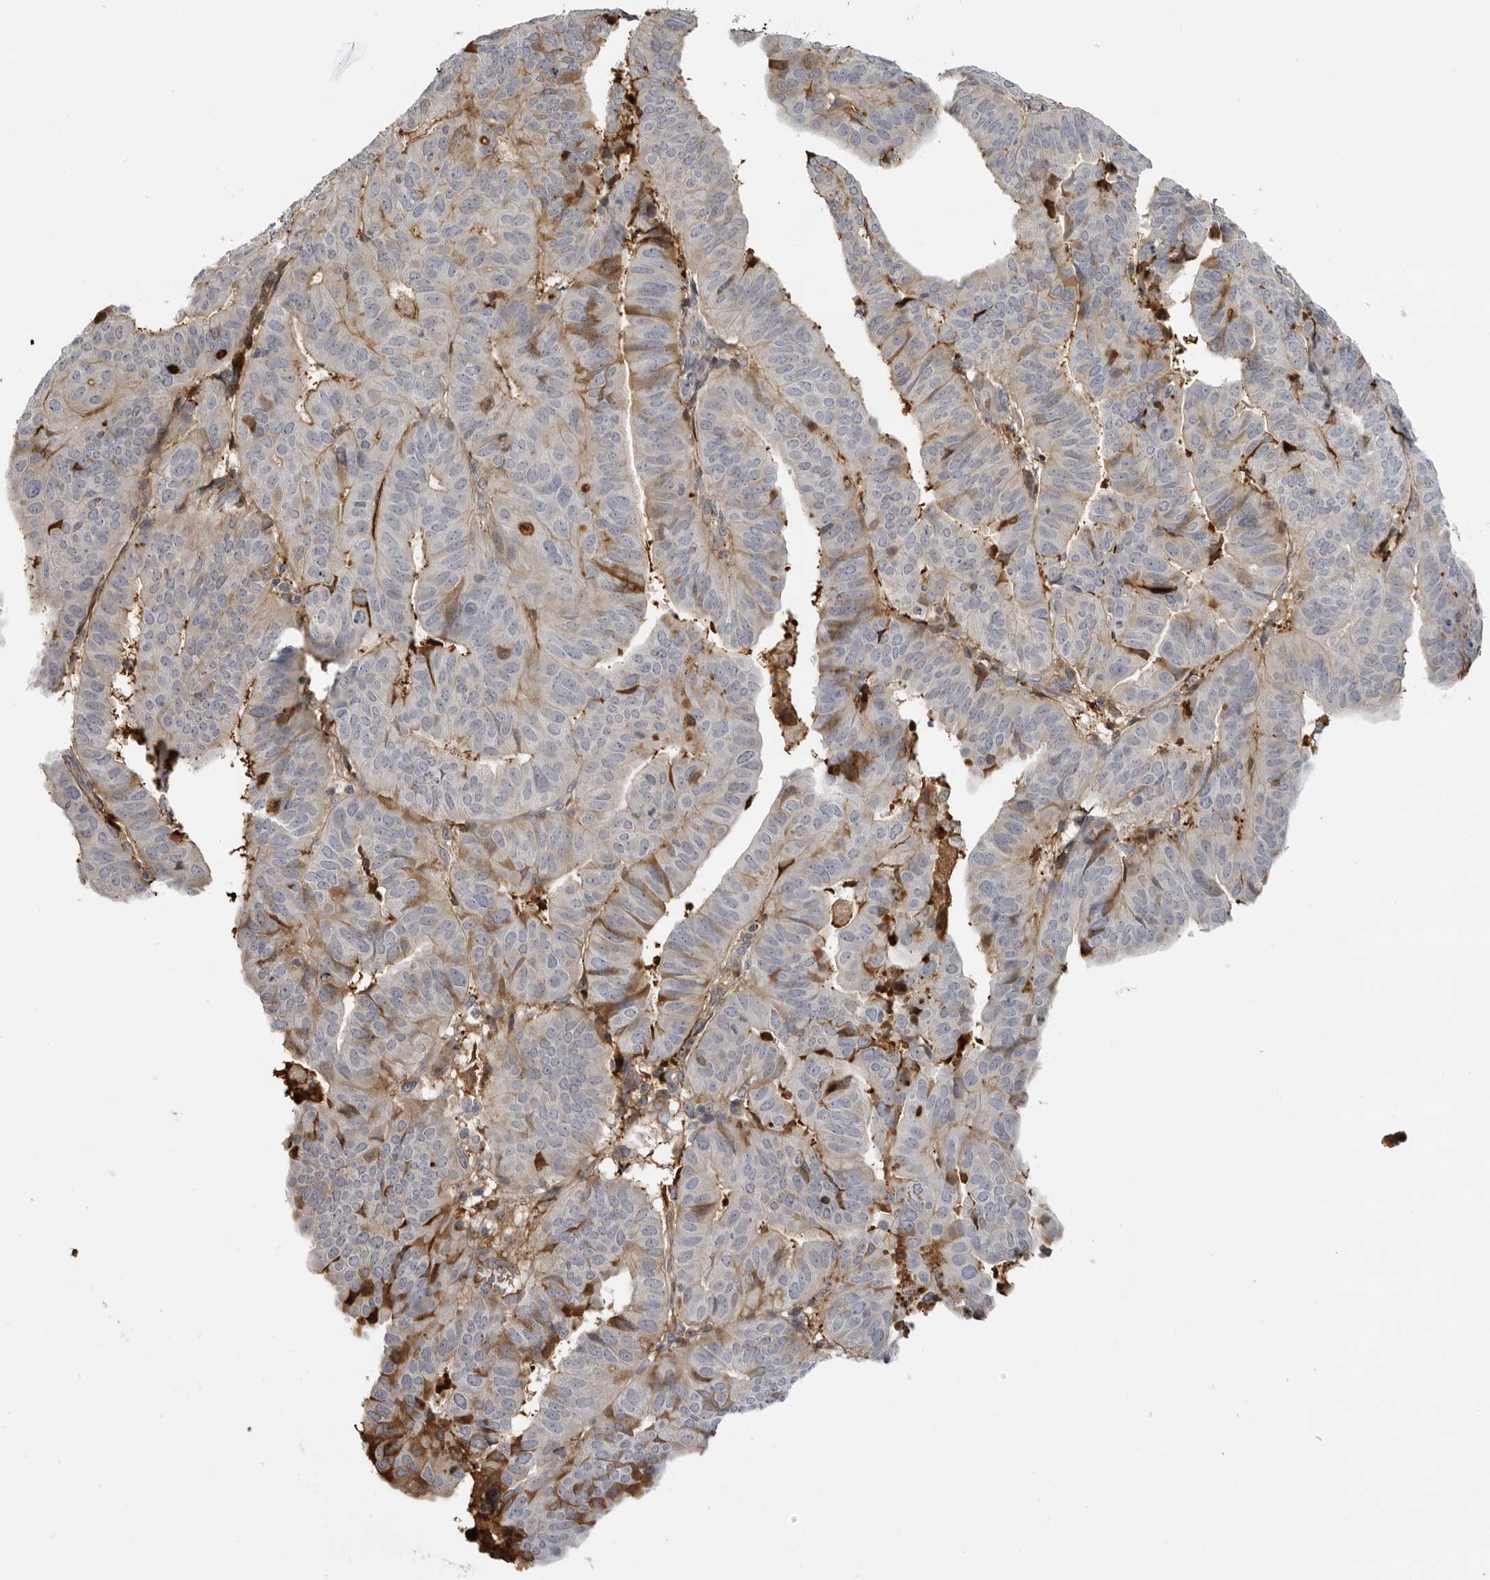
{"staining": {"intensity": "negative", "quantity": "none", "location": "none"}, "tissue": "endometrial cancer", "cell_type": "Tumor cells", "image_type": "cancer", "snomed": [{"axis": "morphology", "description": "Adenocarcinoma, NOS"}, {"axis": "topography", "description": "Uterus"}], "caption": "A photomicrograph of adenocarcinoma (endometrial) stained for a protein demonstrates no brown staining in tumor cells. The staining is performed using DAB brown chromogen with nuclei counter-stained in using hematoxylin.", "gene": "PLEKHF2", "patient": {"sex": "female", "age": 77}}